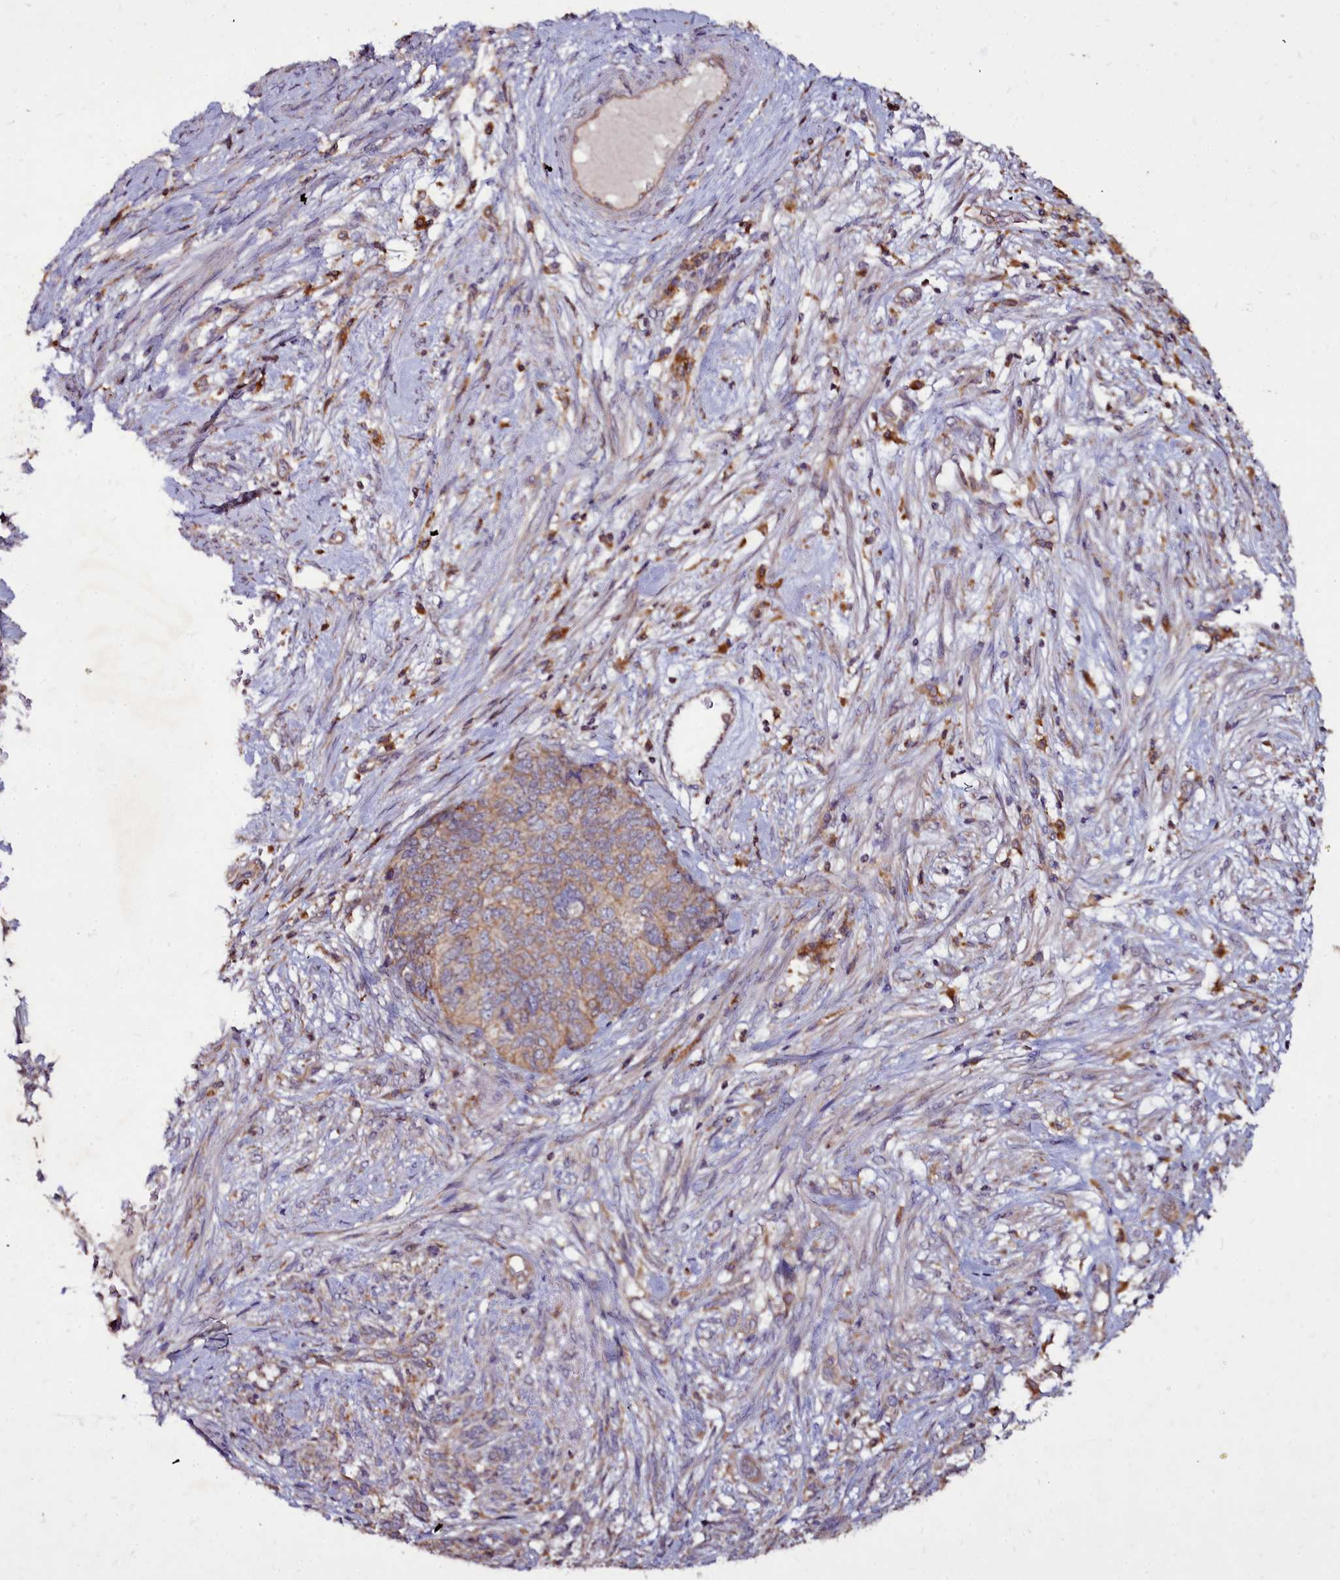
{"staining": {"intensity": "moderate", "quantity": "25%-75%", "location": "cytoplasmic/membranous"}, "tissue": "cervical cancer", "cell_type": "Tumor cells", "image_type": "cancer", "snomed": [{"axis": "morphology", "description": "Squamous cell carcinoma, NOS"}, {"axis": "topography", "description": "Cervix"}], "caption": "This is an image of immunohistochemistry (IHC) staining of squamous cell carcinoma (cervical), which shows moderate positivity in the cytoplasmic/membranous of tumor cells.", "gene": "NCKAP1L", "patient": {"sex": "female", "age": 63}}